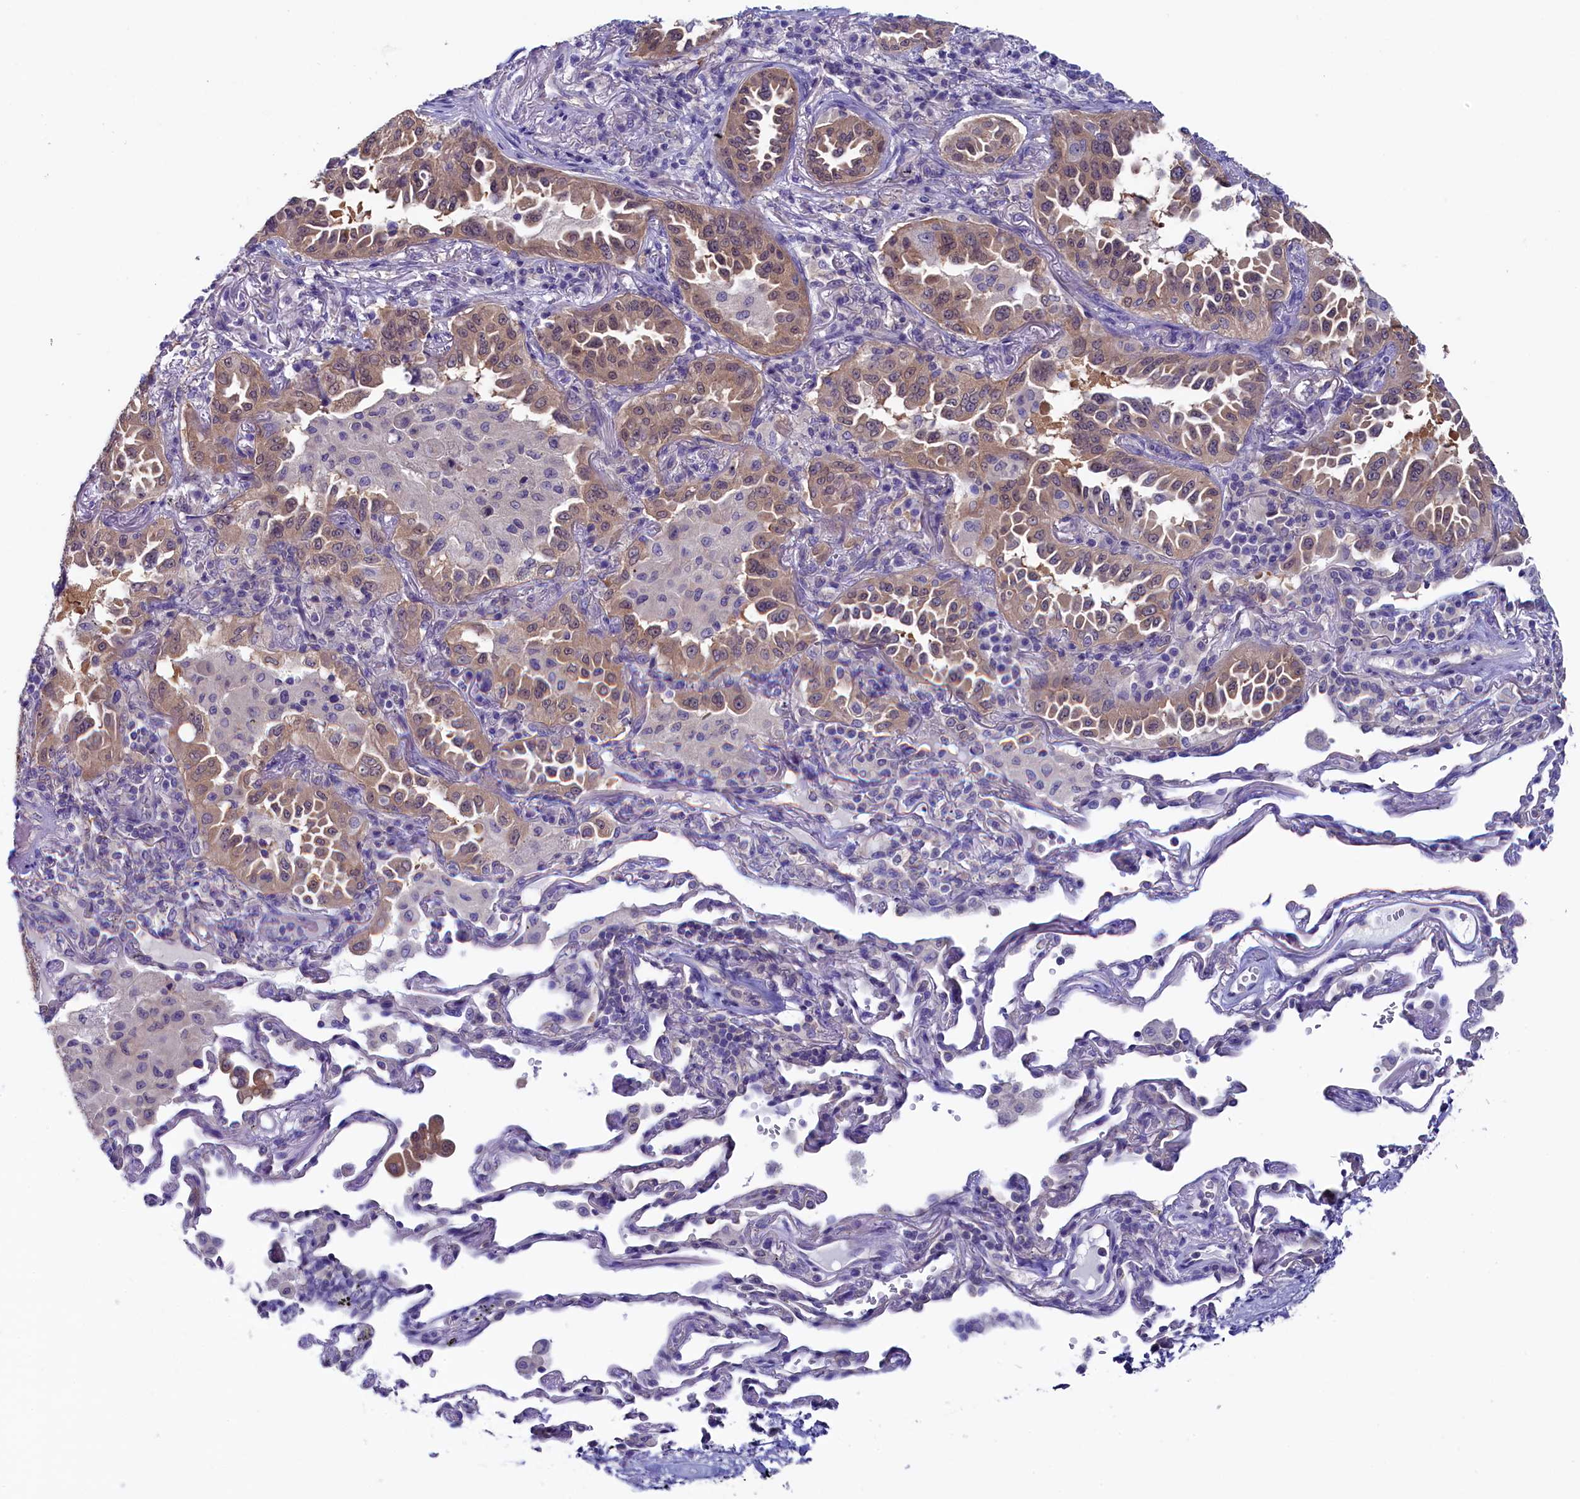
{"staining": {"intensity": "weak", "quantity": ">75%", "location": "cytoplasmic/membranous"}, "tissue": "lung cancer", "cell_type": "Tumor cells", "image_type": "cancer", "snomed": [{"axis": "morphology", "description": "Adenocarcinoma, NOS"}, {"axis": "topography", "description": "Lung"}], "caption": "Immunohistochemistry of lung adenocarcinoma shows low levels of weak cytoplasmic/membranous expression in approximately >75% of tumor cells.", "gene": "CIAPIN1", "patient": {"sex": "female", "age": 69}}